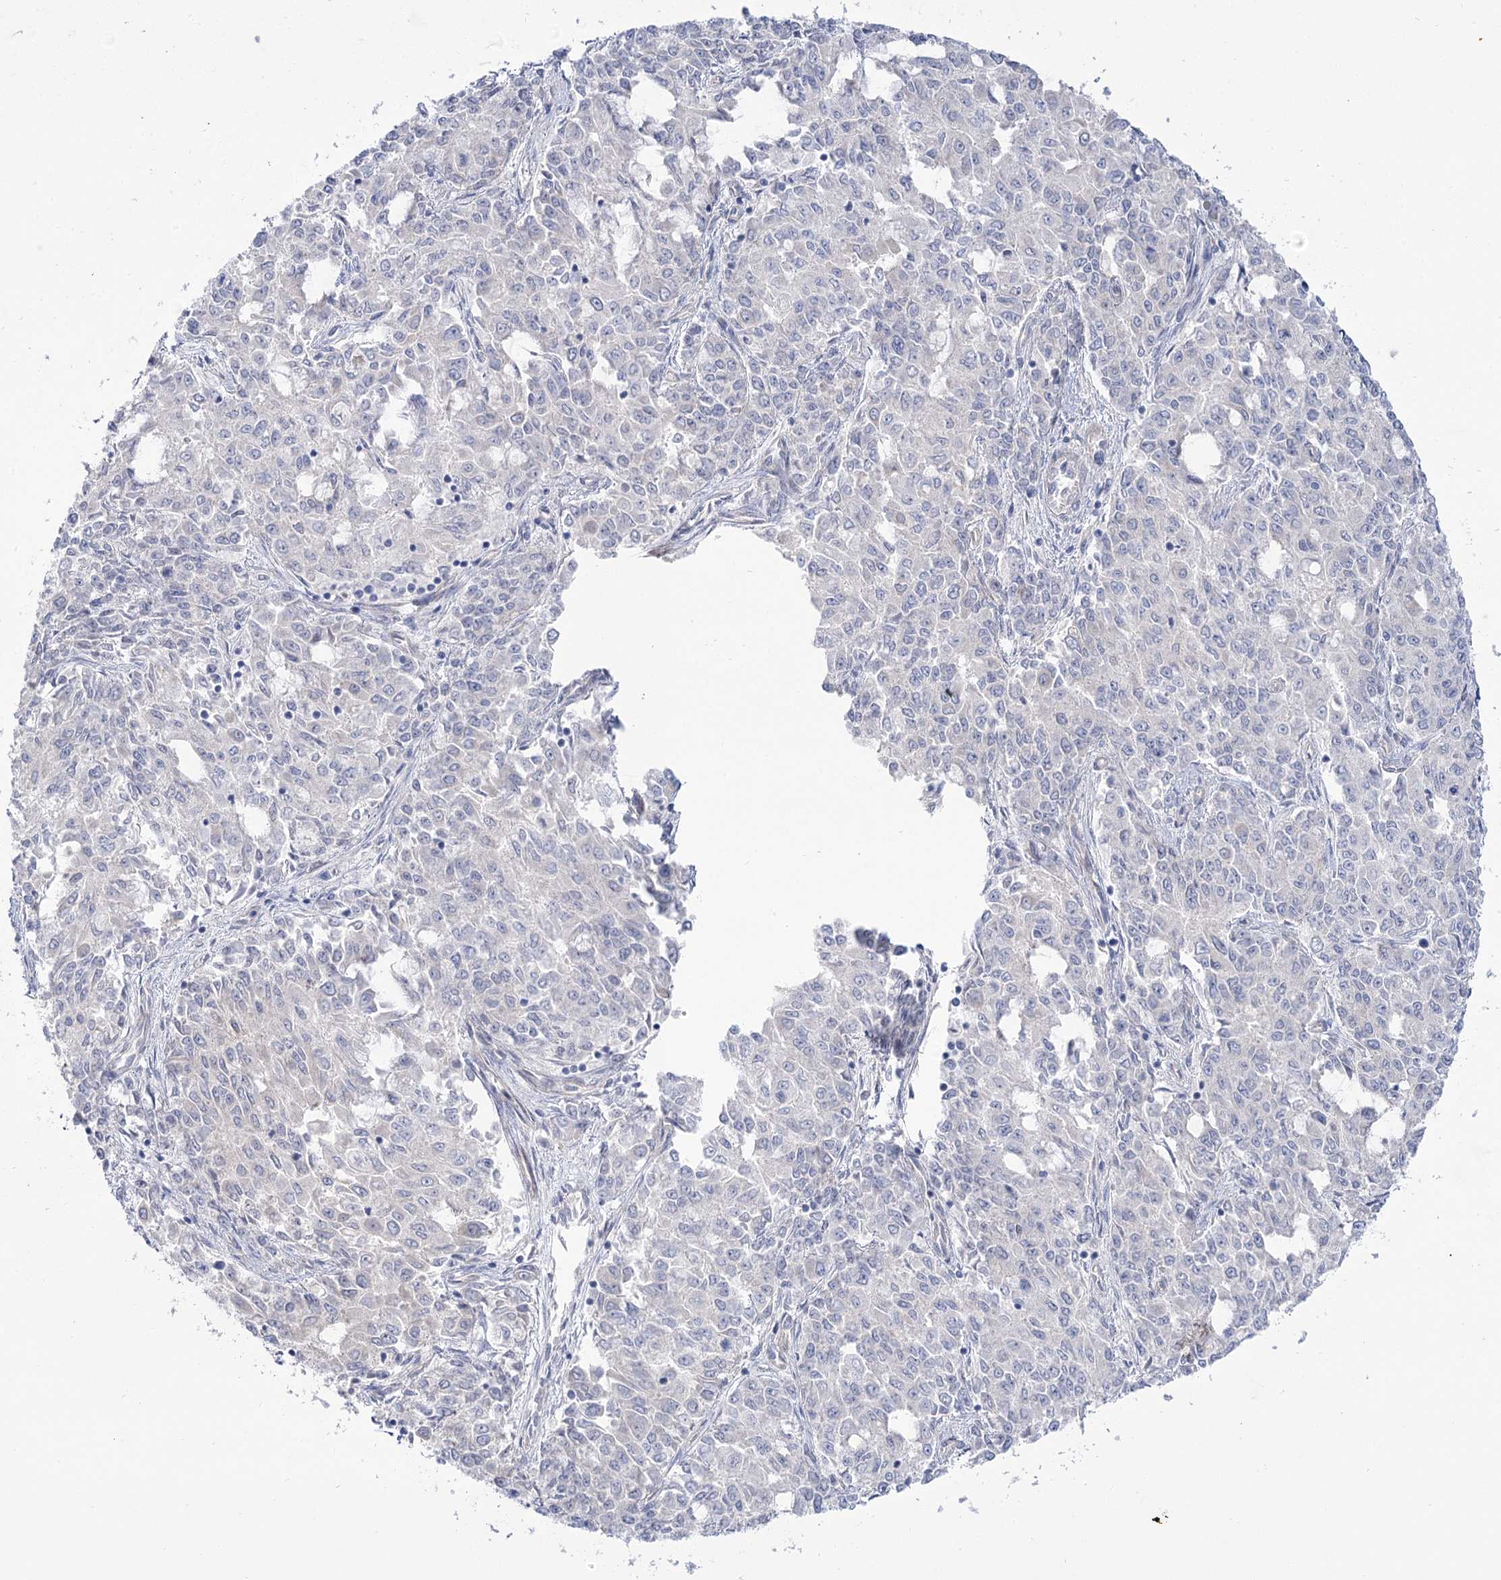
{"staining": {"intensity": "negative", "quantity": "none", "location": "none"}, "tissue": "endometrial cancer", "cell_type": "Tumor cells", "image_type": "cancer", "snomed": [{"axis": "morphology", "description": "Adenocarcinoma, NOS"}, {"axis": "topography", "description": "Endometrium"}], "caption": "Tumor cells are negative for protein expression in human endometrial cancer.", "gene": "SUOX", "patient": {"sex": "female", "age": 50}}